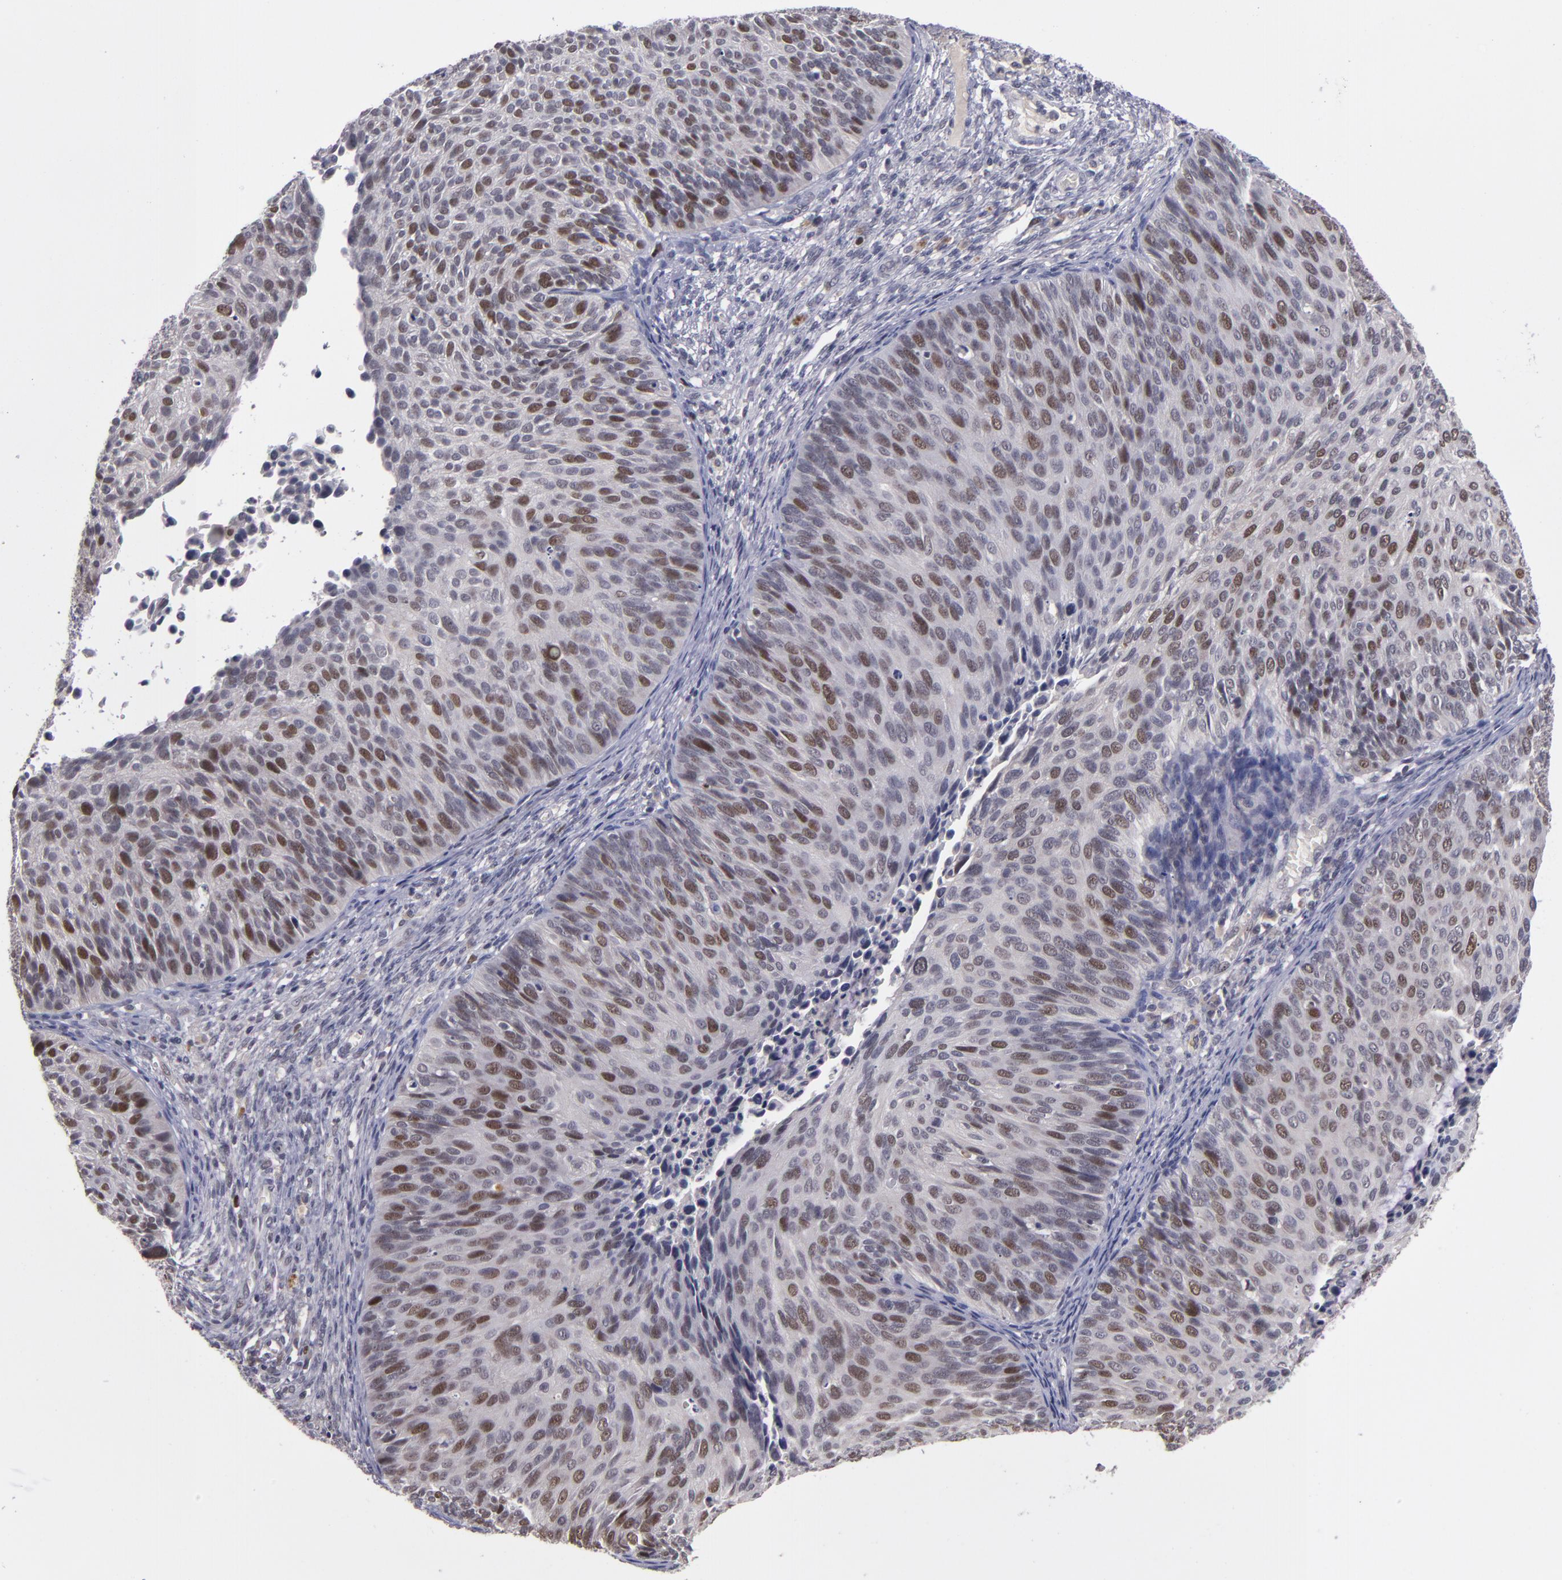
{"staining": {"intensity": "strong", "quantity": "25%-75%", "location": "nuclear"}, "tissue": "cervical cancer", "cell_type": "Tumor cells", "image_type": "cancer", "snomed": [{"axis": "morphology", "description": "Squamous cell carcinoma, NOS"}, {"axis": "topography", "description": "Cervix"}], "caption": "Immunohistochemistry photomicrograph of neoplastic tissue: cervical cancer (squamous cell carcinoma) stained using immunohistochemistry (IHC) exhibits high levels of strong protein expression localized specifically in the nuclear of tumor cells, appearing as a nuclear brown color.", "gene": "CDC7", "patient": {"sex": "female", "age": 36}}